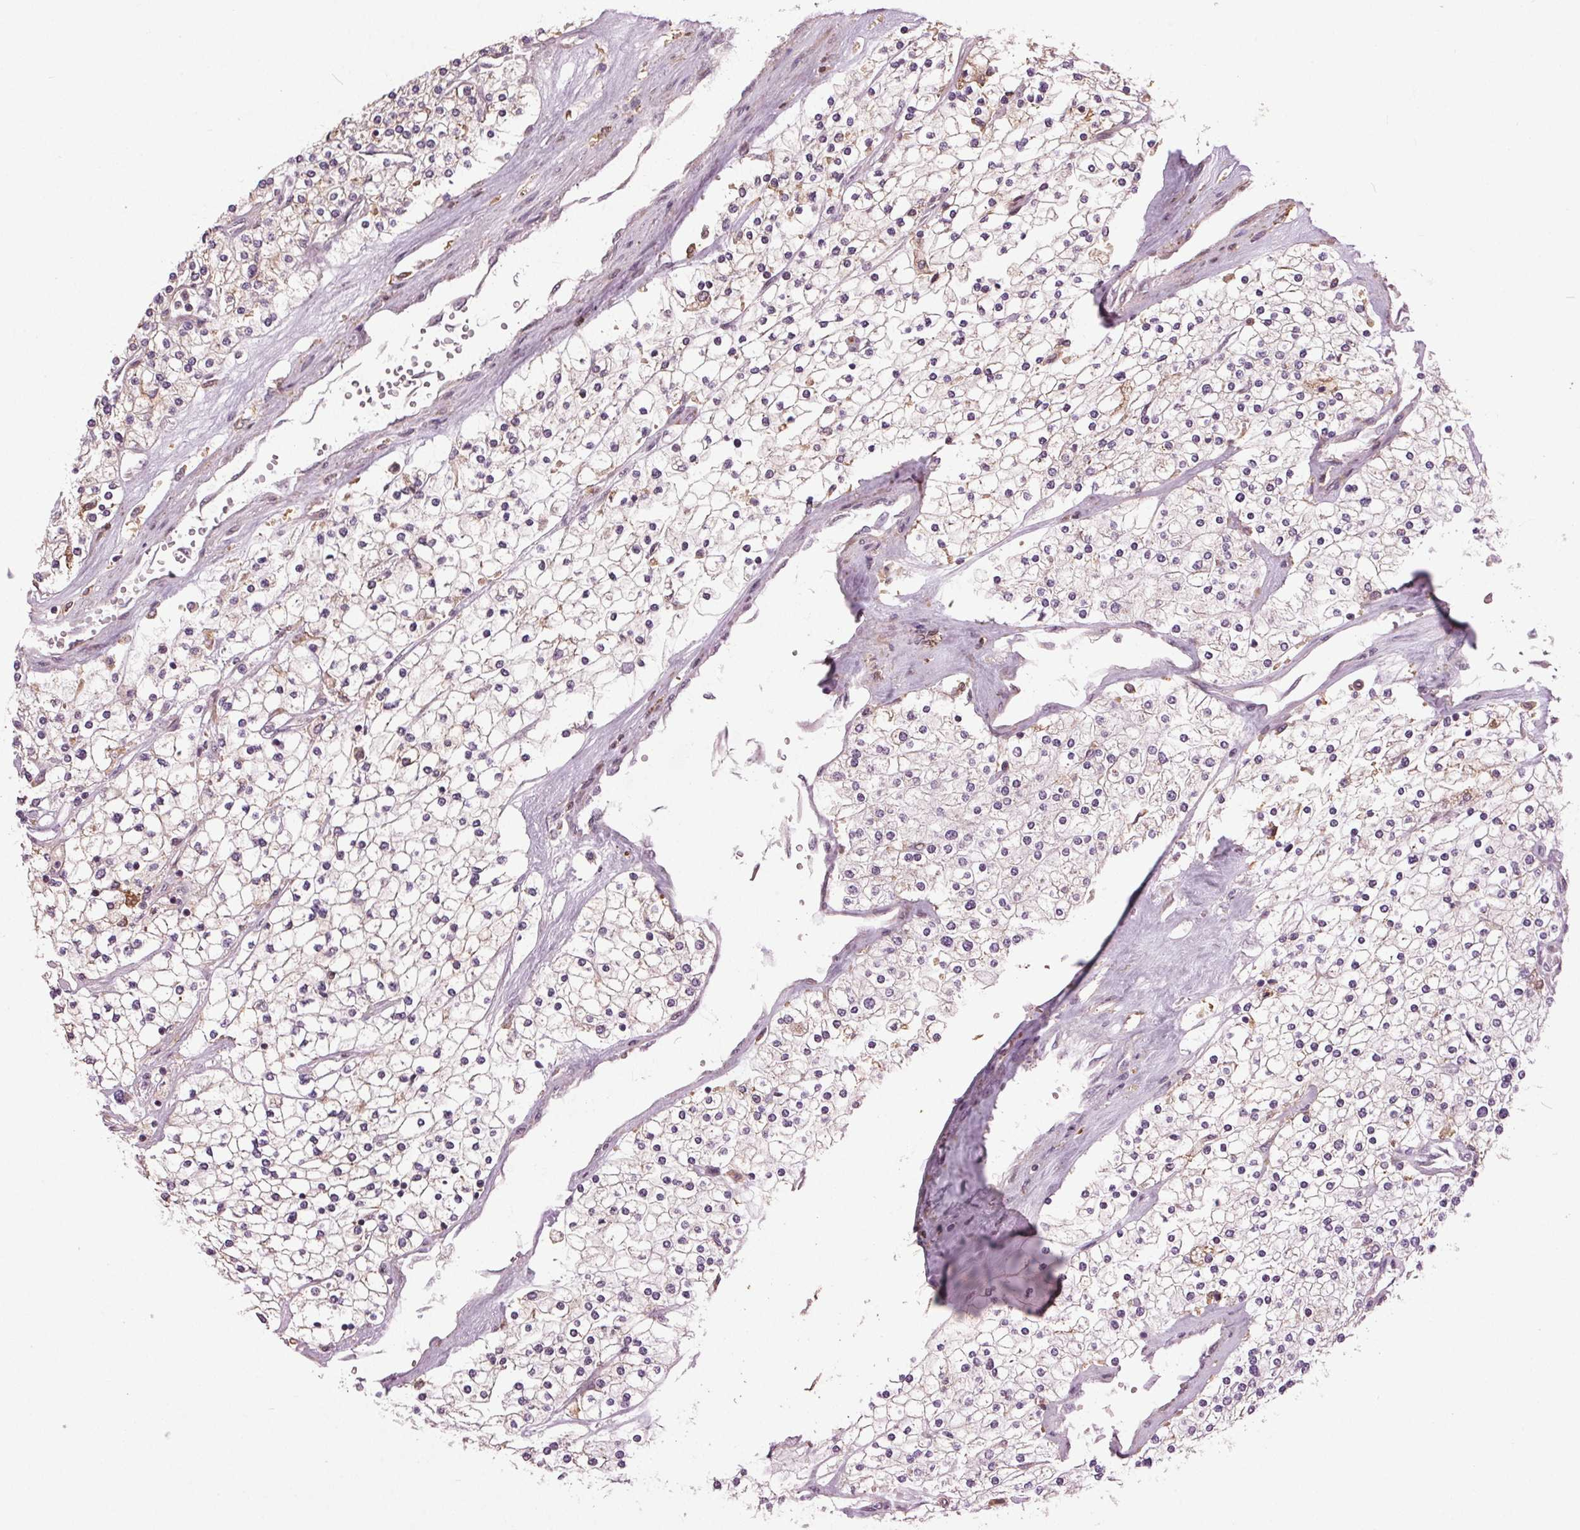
{"staining": {"intensity": "negative", "quantity": "none", "location": "none"}, "tissue": "renal cancer", "cell_type": "Tumor cells", "image_type": "cancer", "snomed": [{"axis": "morphology", "description": "Adenocarcinoma, NOS"}, {"axis": "topography", "description": "Kidney"}], "caption": "A high-resolution micrograph shows IHC staining of renal cancer (adenocarcinoma), which exhibits no significant expression in tumor cells.", "gene": "BSDC1", "patient": {"sex": "male", "age": 80}}